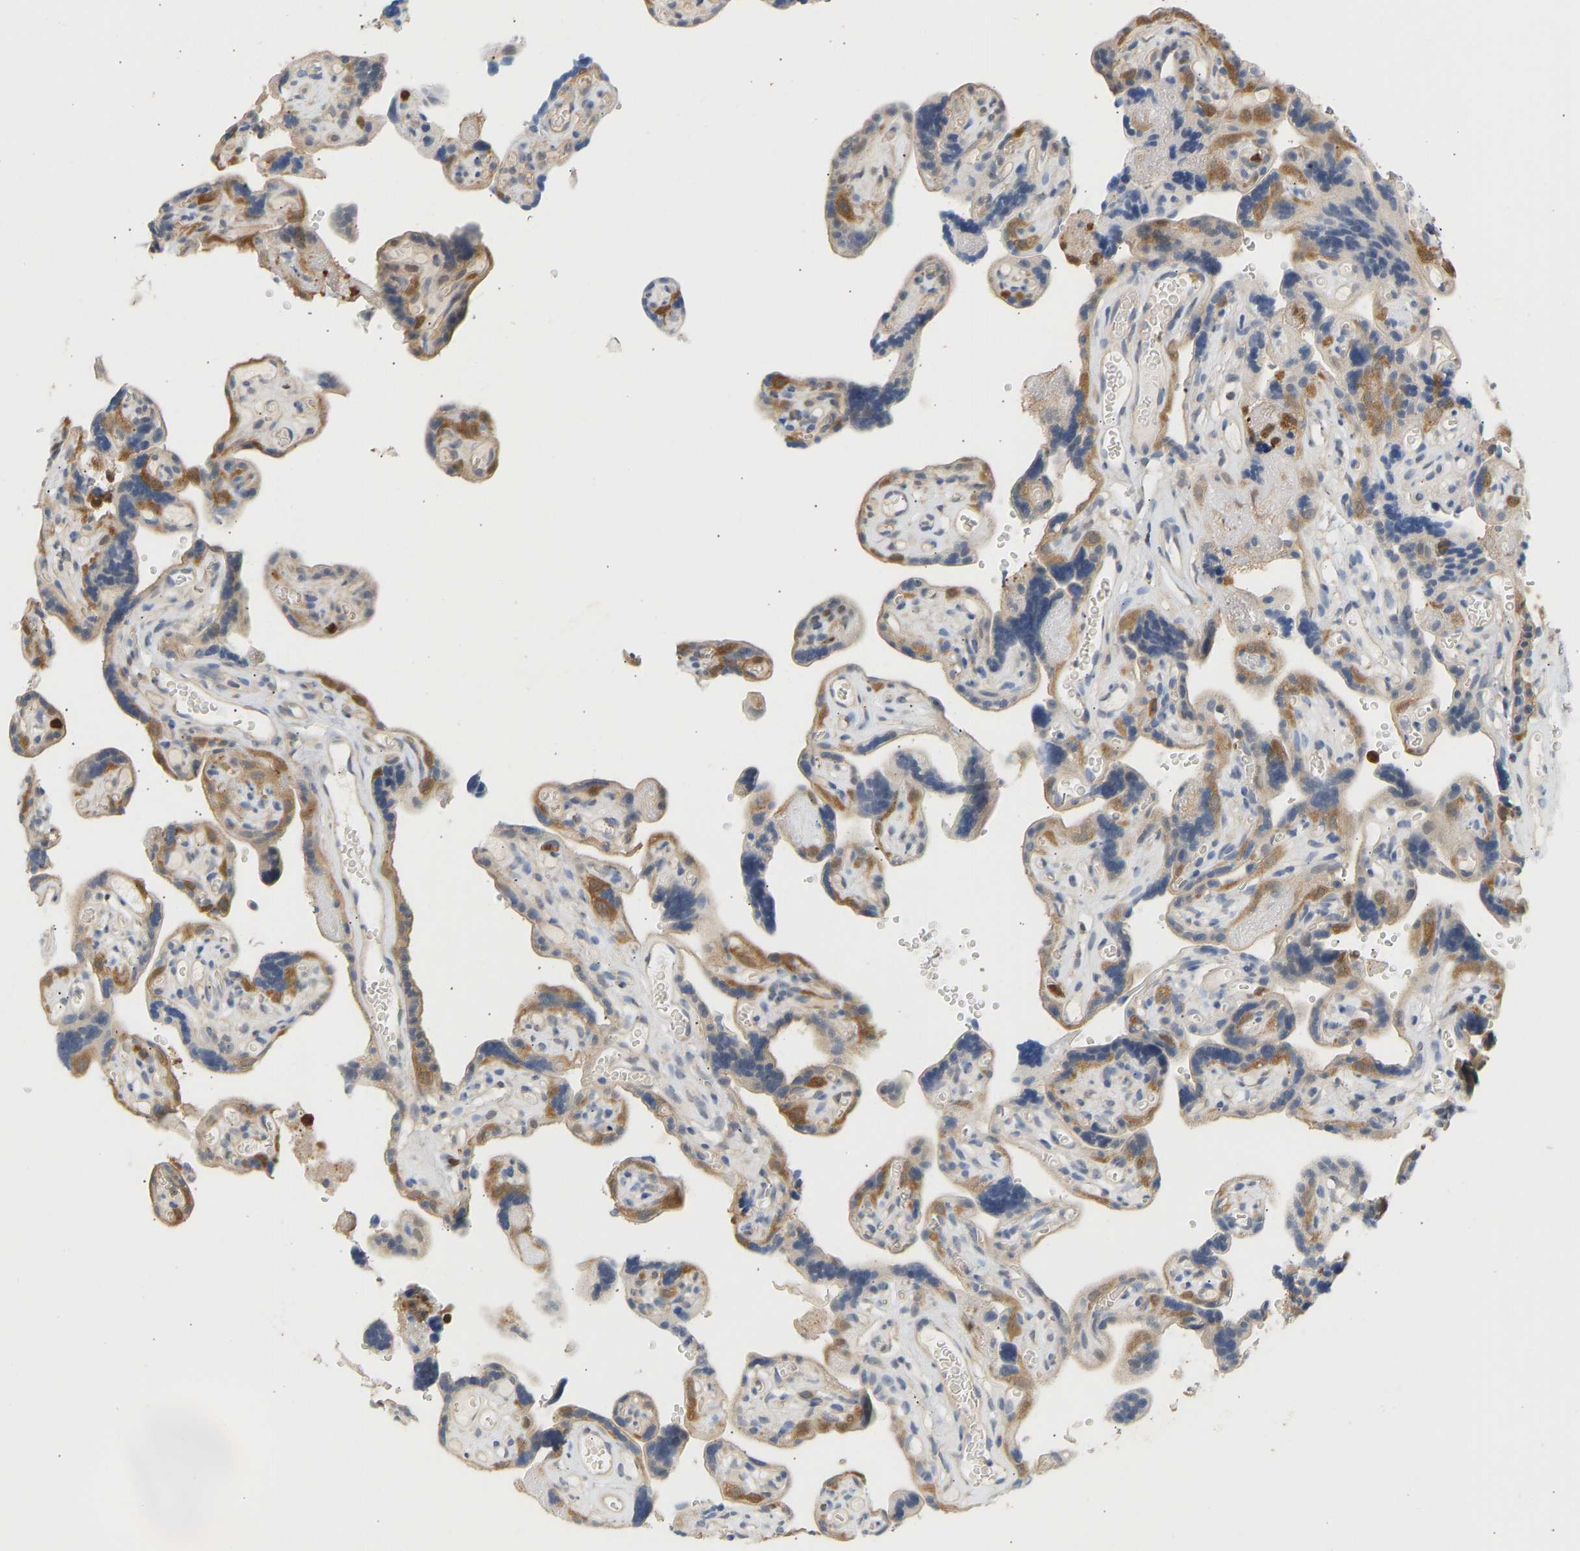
{"staining": {"intensity": "weak", "quantity": "<25%", "location": "cytoplasmic/membranous"}, "tissue": "placenta", "cell_type": "Decidual cells", "image_type": "normal", "snomed": [{"axis": "morphology", "description": "Normal tissue, NOS"}, {"axis": "topography", "description": "Placenta"}], "caption": "This is an IHC histopathology image of unremarkable human placenta. There is no staining in decidual cells.", "gene": "ENO1", "patient": {"sex": "female", "age": 30}}